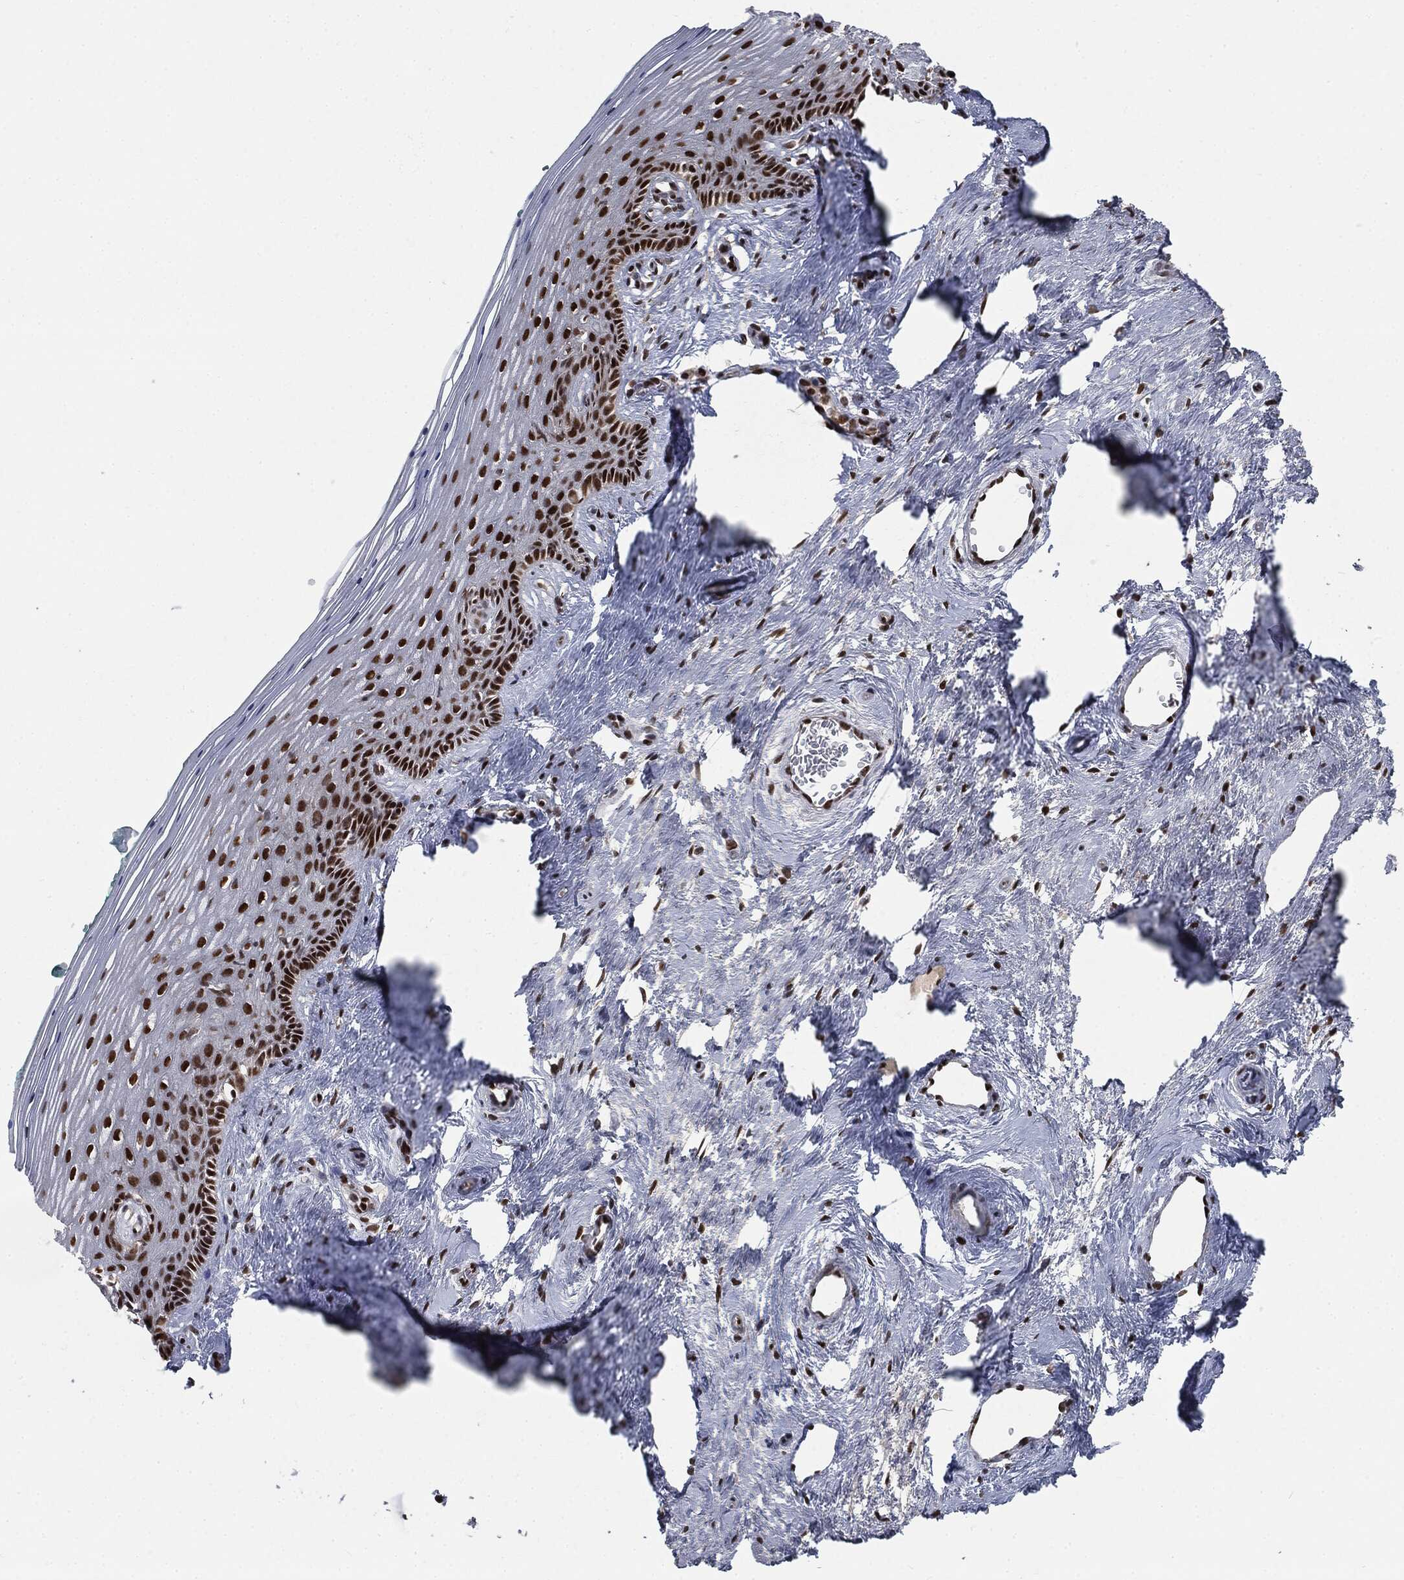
{"staining": {"intensity": "strong", "quantity": ">75%", "location": "nuclear"}, "tissue": "vagina", "cell_type": "Squamous epithelial cells", "image_type": "normal", "snomed": [{"axis": "morphology", "description": "Normal tissue, NOS"}, {"axis": "topography", "description": "Vagina"}], "caption": "Strong nuclear positivity for a protein is identified in approximately >75% of squamous epithelial cells of normal vagina using IHC.", "gene": "DPH2", "patient": {"sex": "female", "age": 45}}